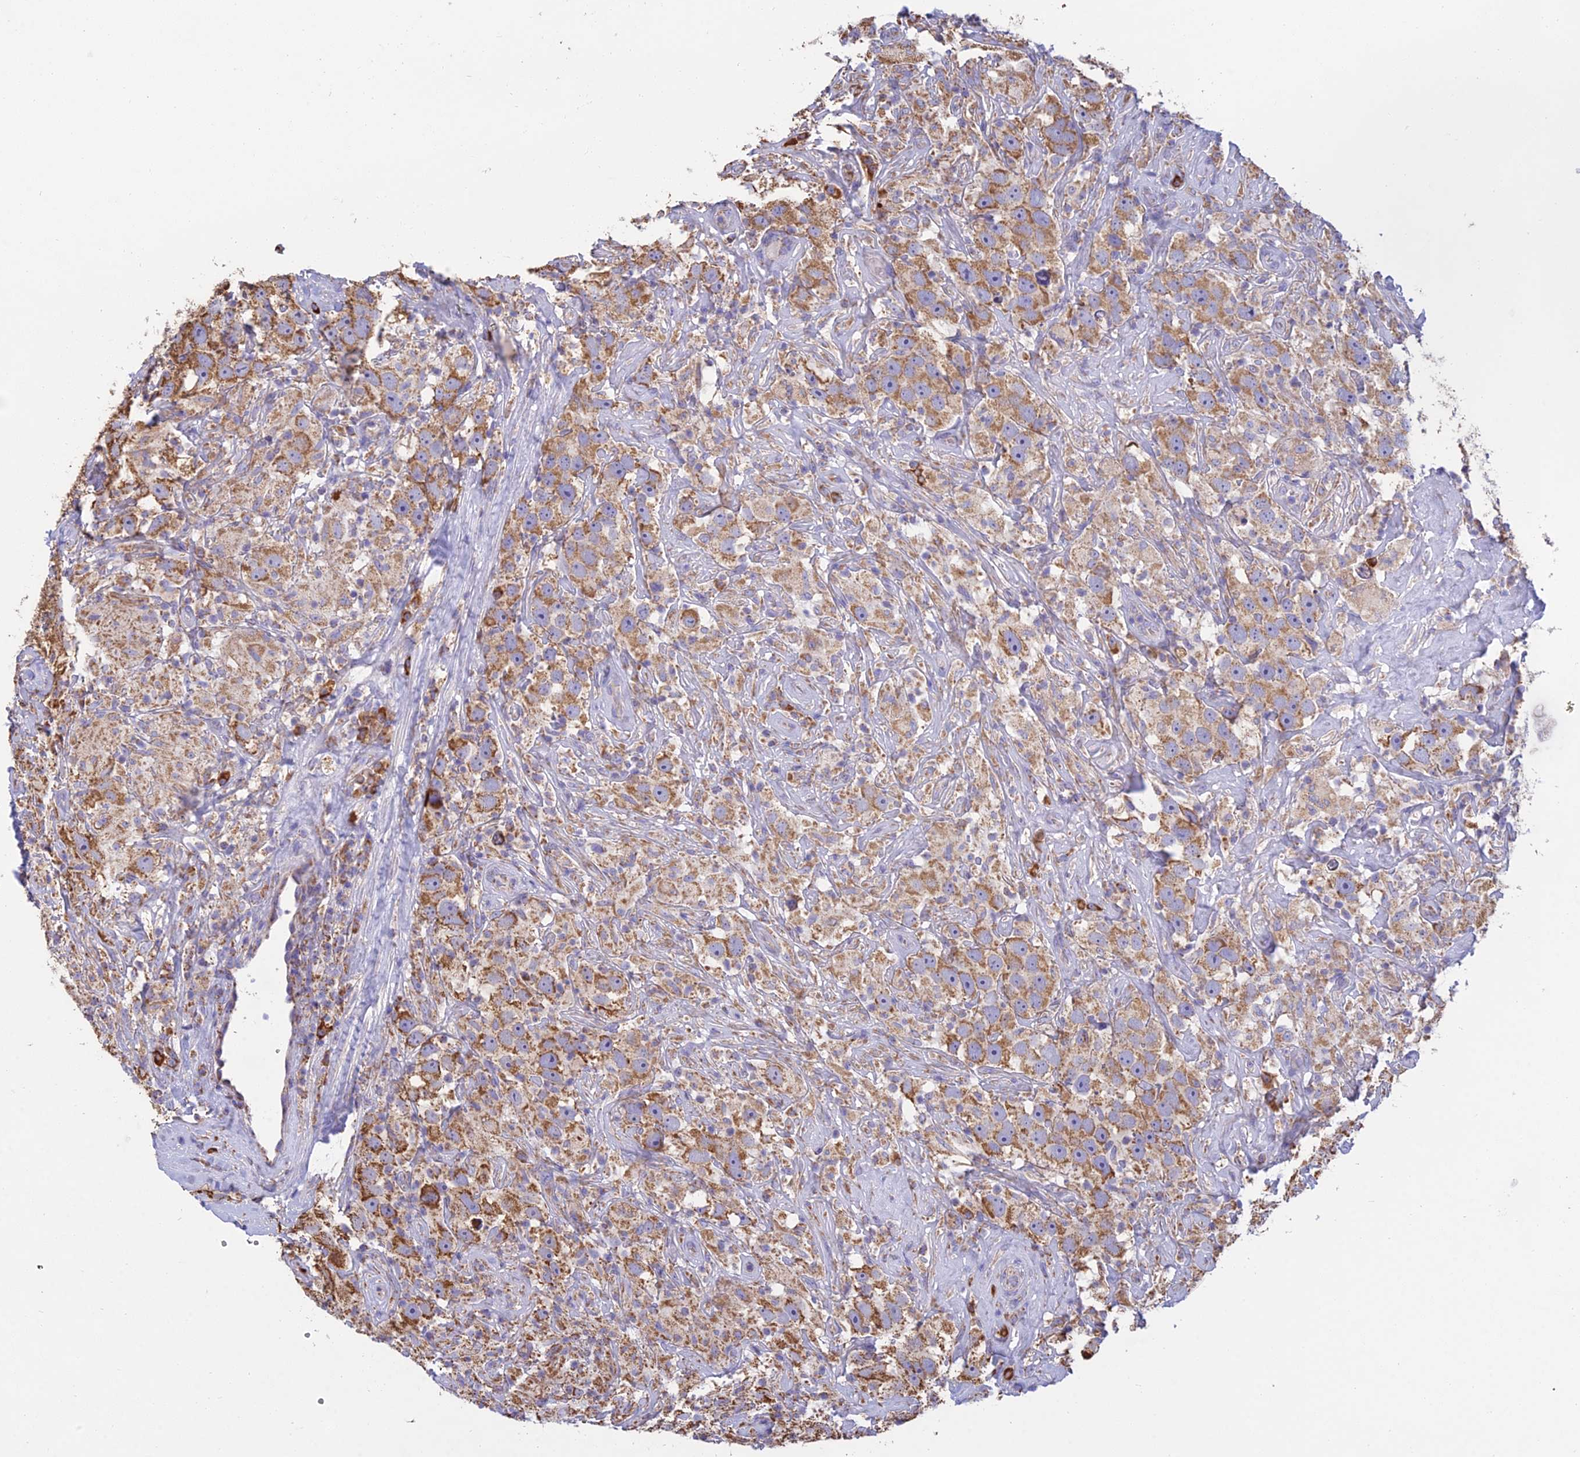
{"staining": {"intensity": "moderate", "quantity": ">75%", "location": "cytoplasmic/membranous"}, "tissue": "testis cancer", "cell_type": "Tumor cells", "image_type": "cancer", "snomed": [{"axis": "morphology", "description": "Seminoma, NOS"}, {"axis": "topography", "description": "Testis"}], "caption": "Testis cancer stained with a protein marker displays moderate staining in tumor cells.", "gene": "OR2W3", "patient": {"sex": "male", "age": 49}}